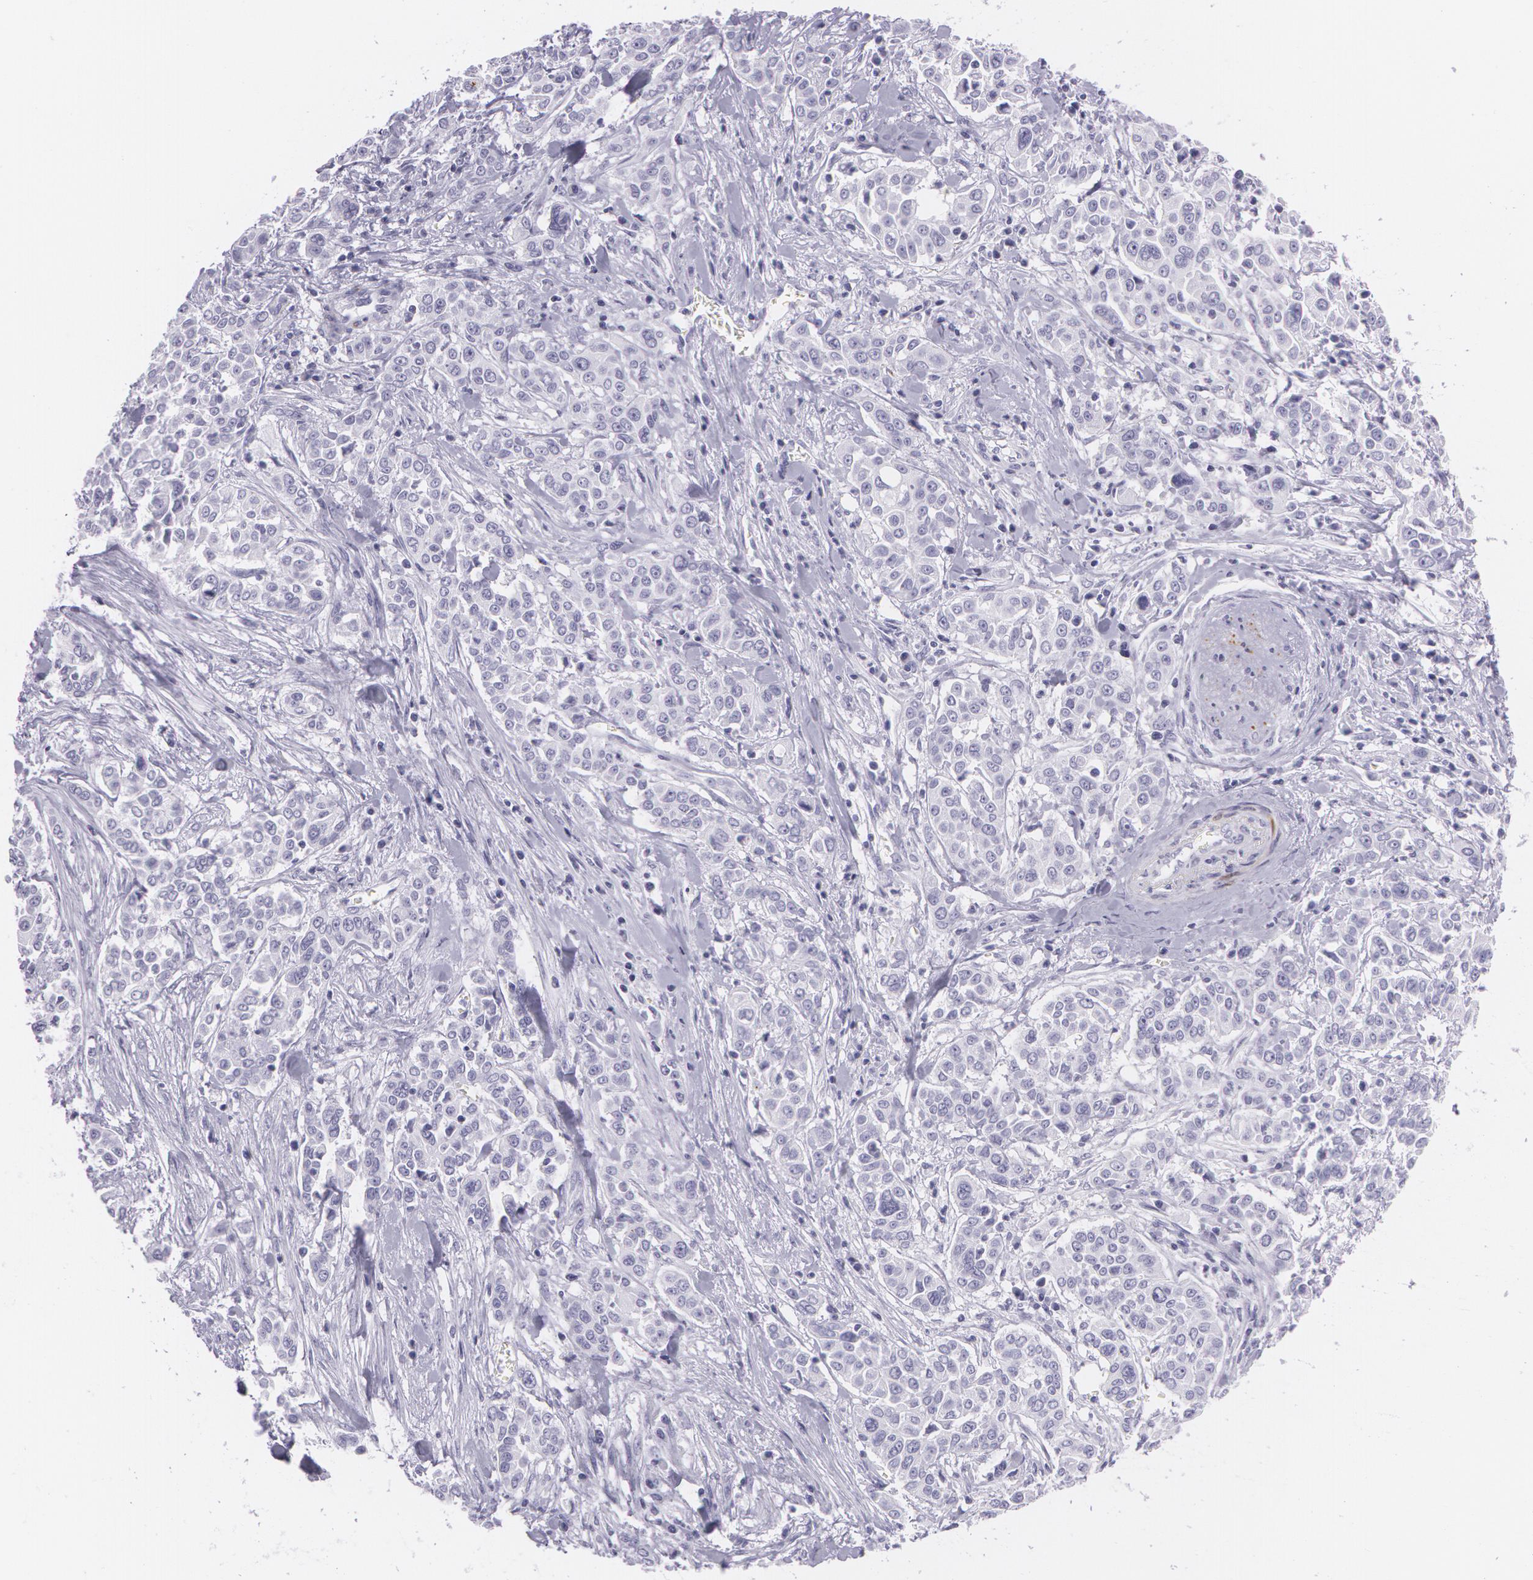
{"staining": {"intensity": "negative", "quantity": "none", "location": "none"}, "tissue": "pancreatic cancer", "cell_type": "Tumor cells", "image_type": "cancer", "snomed": [{"axis": "morphology", "description": "Adenocarcinoma, NOS"}, {"axis": "topography", "description": "Pancreas"}], "caption": "Tumor cells show no significant positivity in adenocarcinoma (pancreatic).", "gene": "SNCG", "patient": {"sex": "female", "age": 52}}